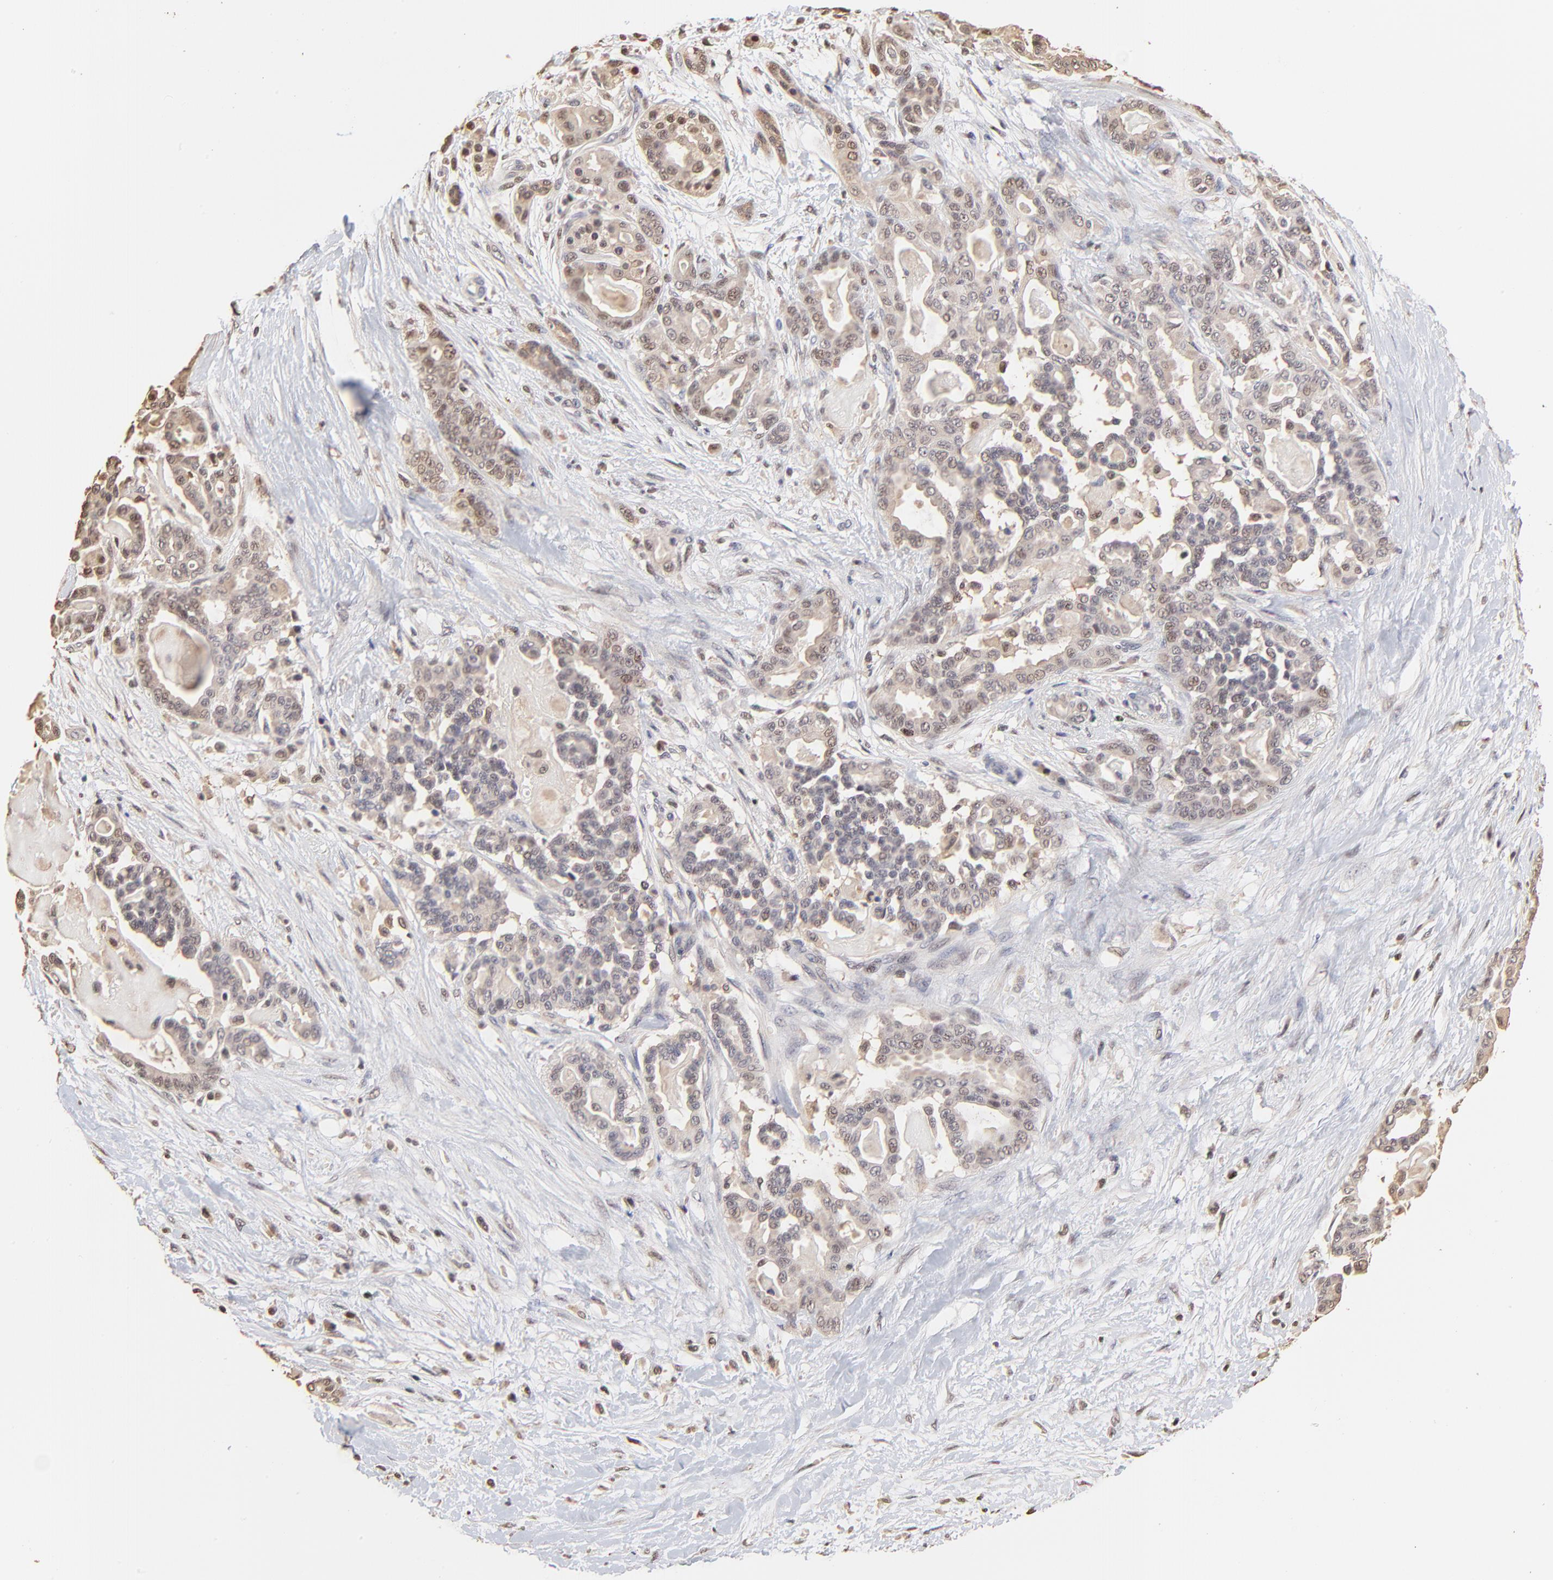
{"staining": {"intensity": "weak", "quantity": "<25%", "location": "cytoplasmic/membranous,nuclear"}, "tissue": "pancreatic cancer", "cell_type": "Tumor cells", "image_type": "cancer", "snomed": [{"axis": "morphology", "description": "Adenocarcinoma, NOS"}, {"axis": "topography", "description": "Pancreas"}], "caption": "Immunohistochemistry (IHC) micrograph of adenocarcinoma (pancreatic) stained for a protein (brown), which exhibits no positivity in tumor cells.", "gene": "BIRC5", "patient": {"sex": "male", "age": 63}}